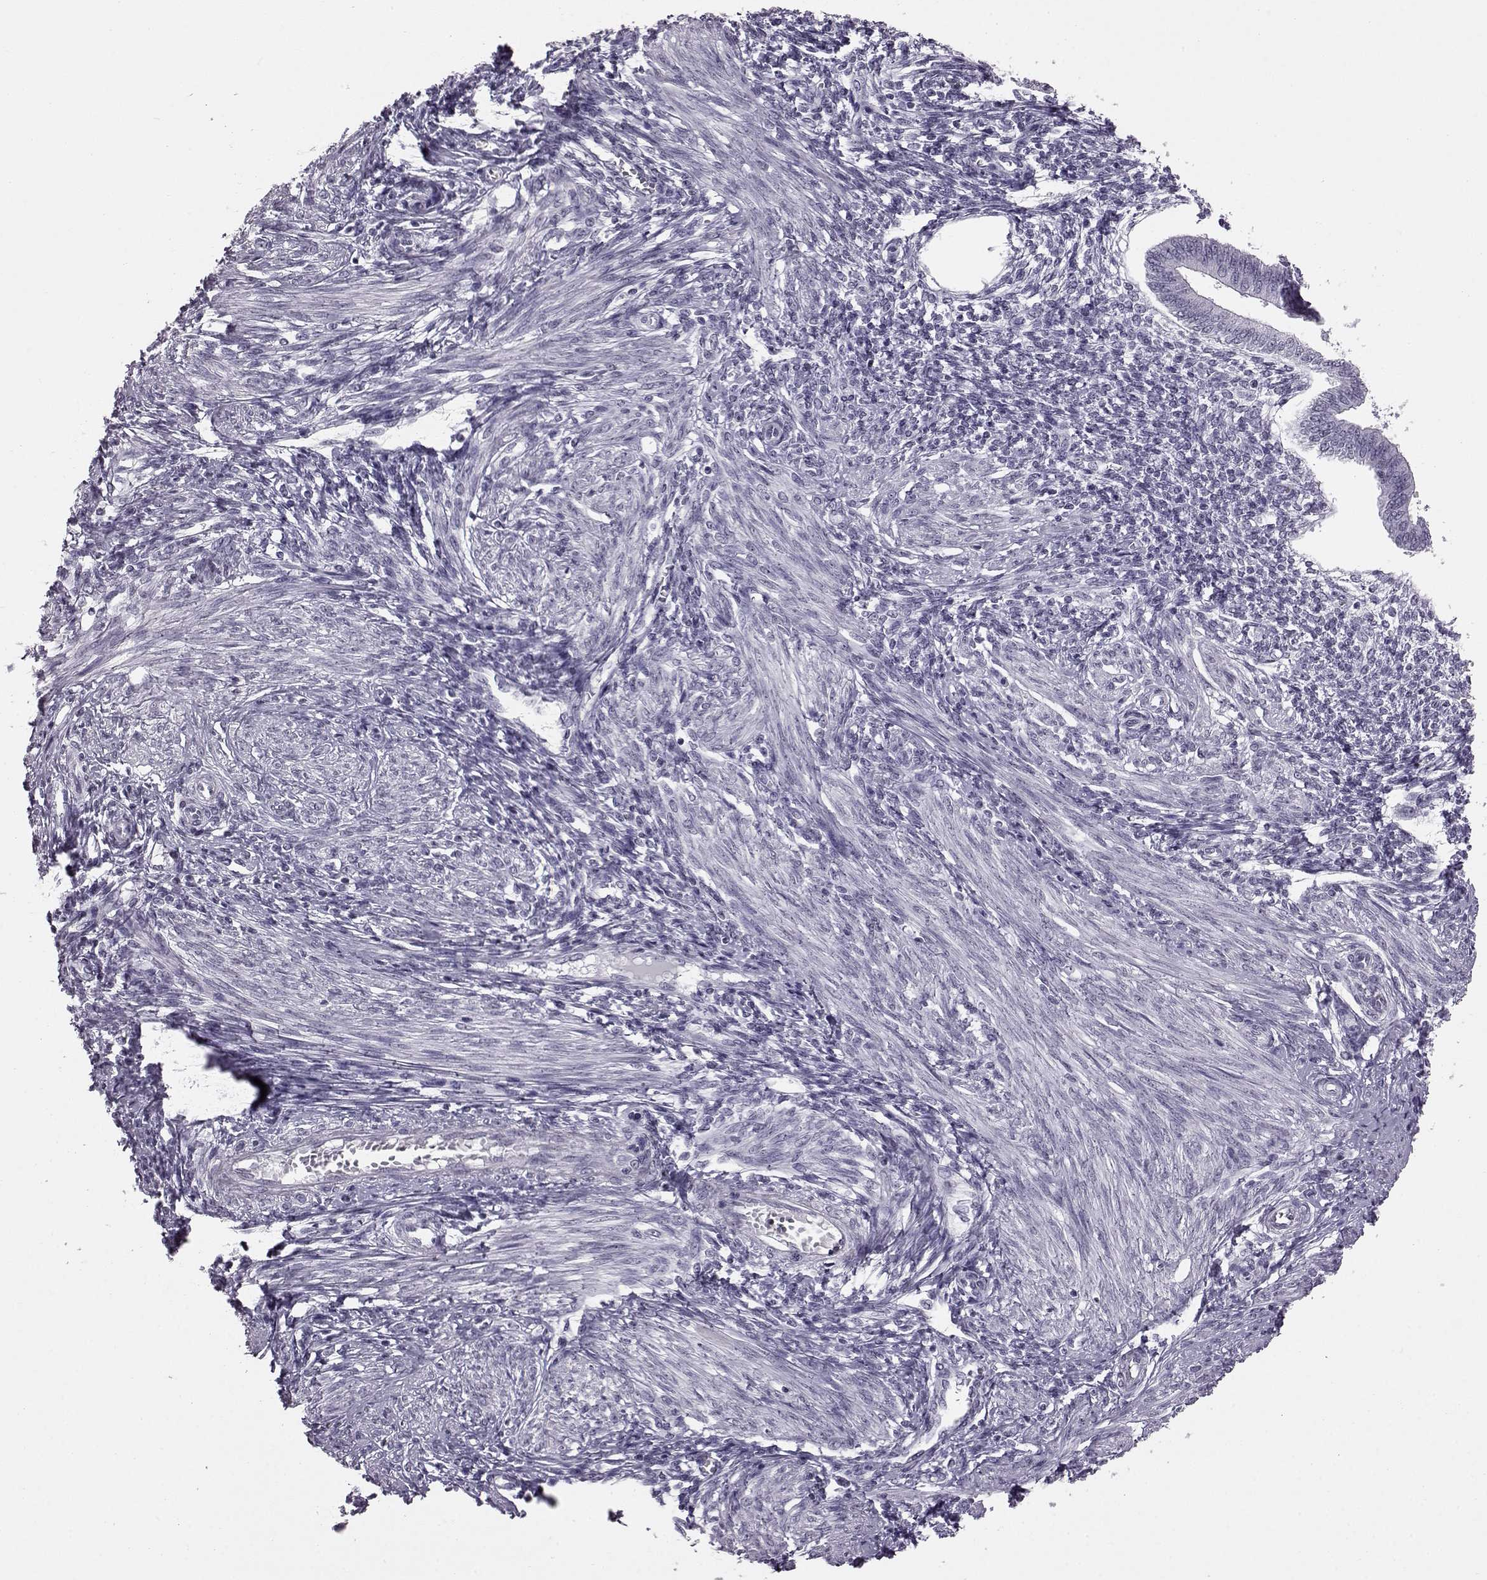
{"staining": {"intensity": "negative", "quantity": "none", "location": "none"}, "tissue": "endometrium", "cell_type": "Cells in endometrial stroma", "image_type": "normal", "snomed": [{"axis": "morphology", "description": "Normal tissue, NOS"}, {"axis": "topography", "description": "Endometrium"}], "caption": "Immunohistochemistry (IHC) of unremarkable endometrium demonstrates no staining in cells in endometrial stroma.", "gene": "ADGRG2", "patient": {"sex": "female", "age": 42}}